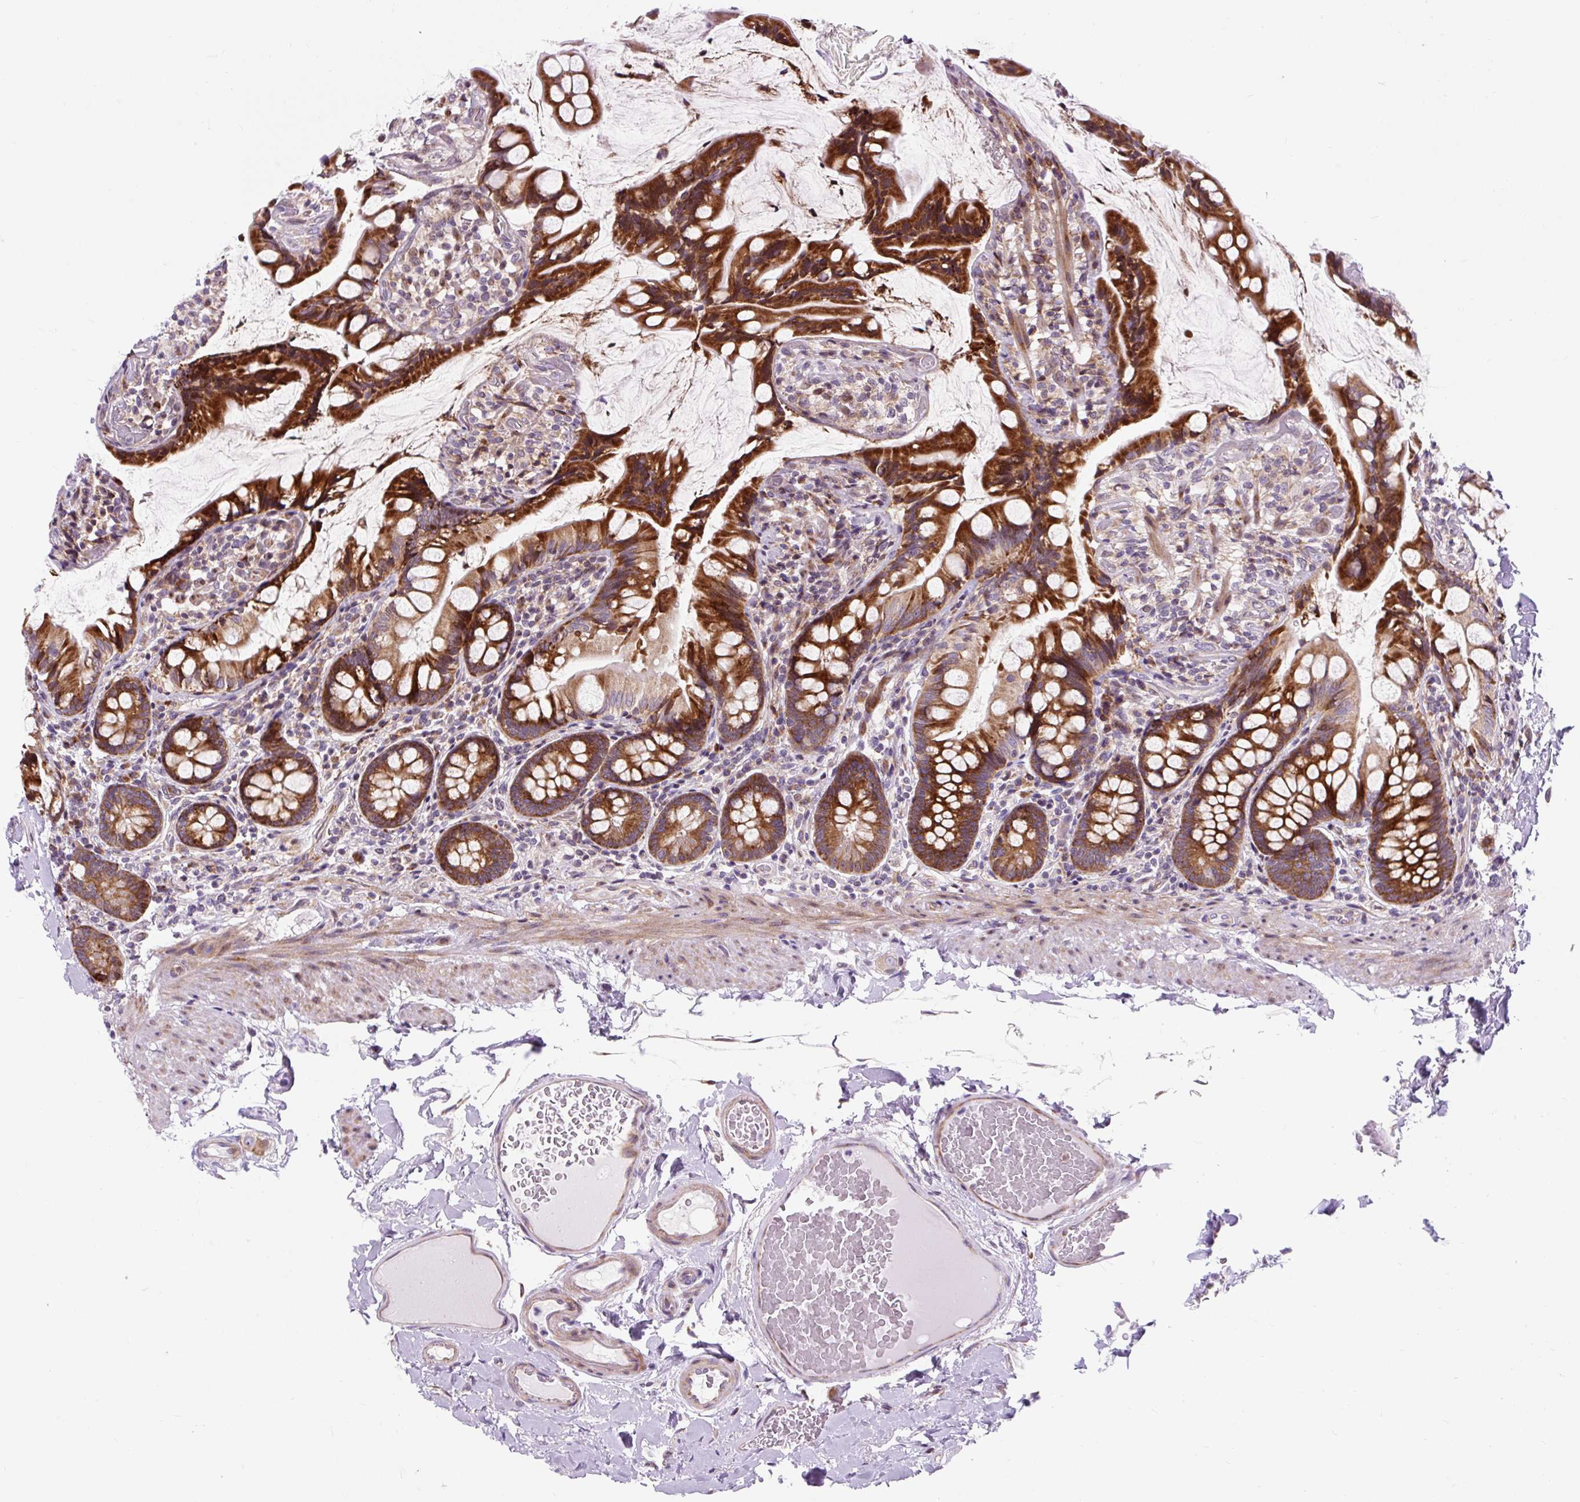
{"staining": {"intensity": "strong", "quantity": ">75%", "location": "cytoplasmic/membranous"}, "tissue": "small intestine", "cell_type": "Glandular cells", "image_type": "normal", "snomed": [{"axis": "morphology", "description": "Normal tissue, NOS"}, {"axis": "topography", "description": "Small intestine"}], "caption": "Glandular cells display strong cytoplasmic/membranous positivity in about >75% of cells in benign small intestine.", "gene": "CISD3", "patient": {"sex": "male", "age": 70}}